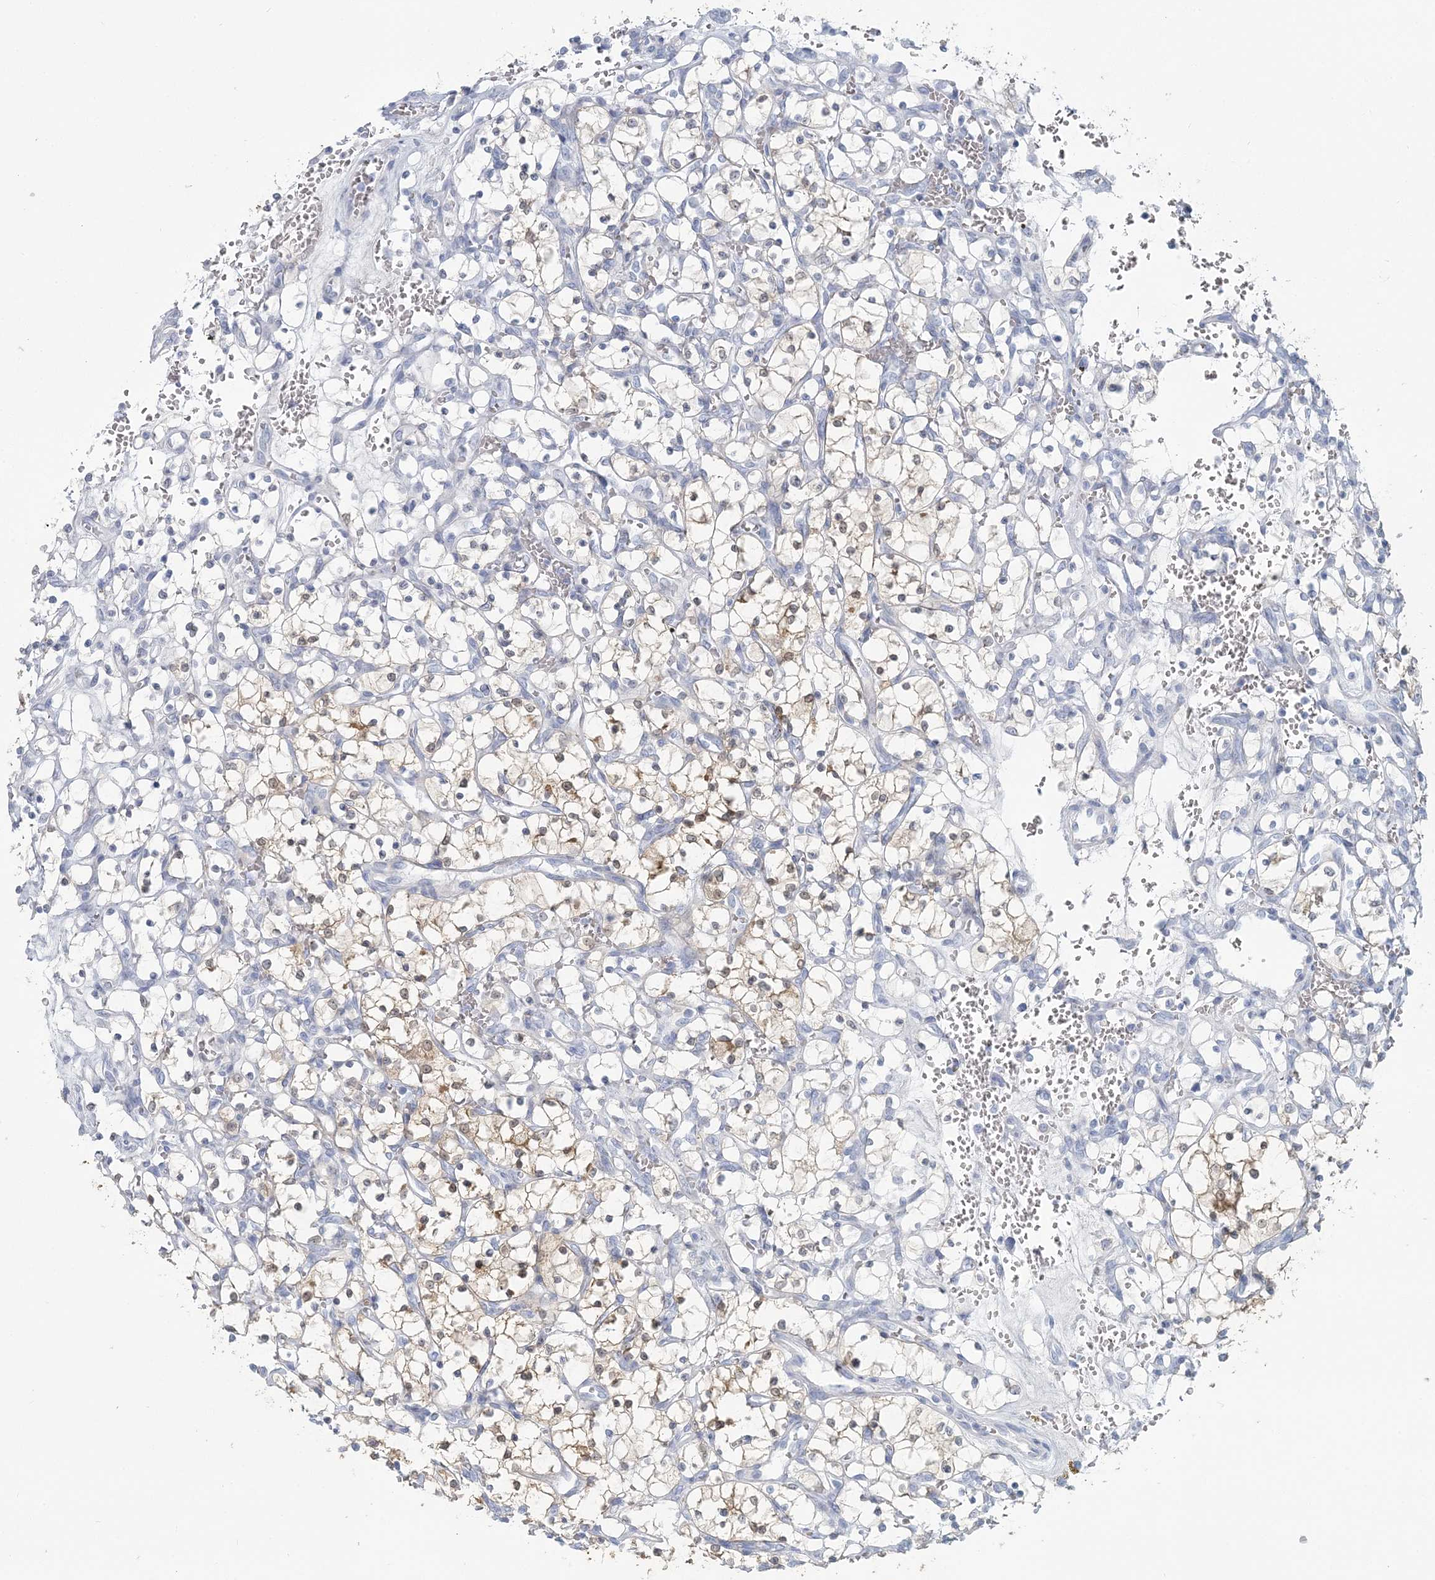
{"staining": {"intensity": "weak", "quantity": "<25%", "location": "cytoplasmic/membranous"}, "tissue": "renal cancer", "cell_type": "Tumor cells", "image_type": "cancer", "snomed": [{"axis": "morphology", "description": "Adenocarcinoma, NOS"}, {"axis": "topography", "description": "Kidney"}], "caption": "The image reveals no significant positivity in tumor cells of renal cancer.", "gene": "CMBL", "patient": {"sex": "female", "age": 69}}